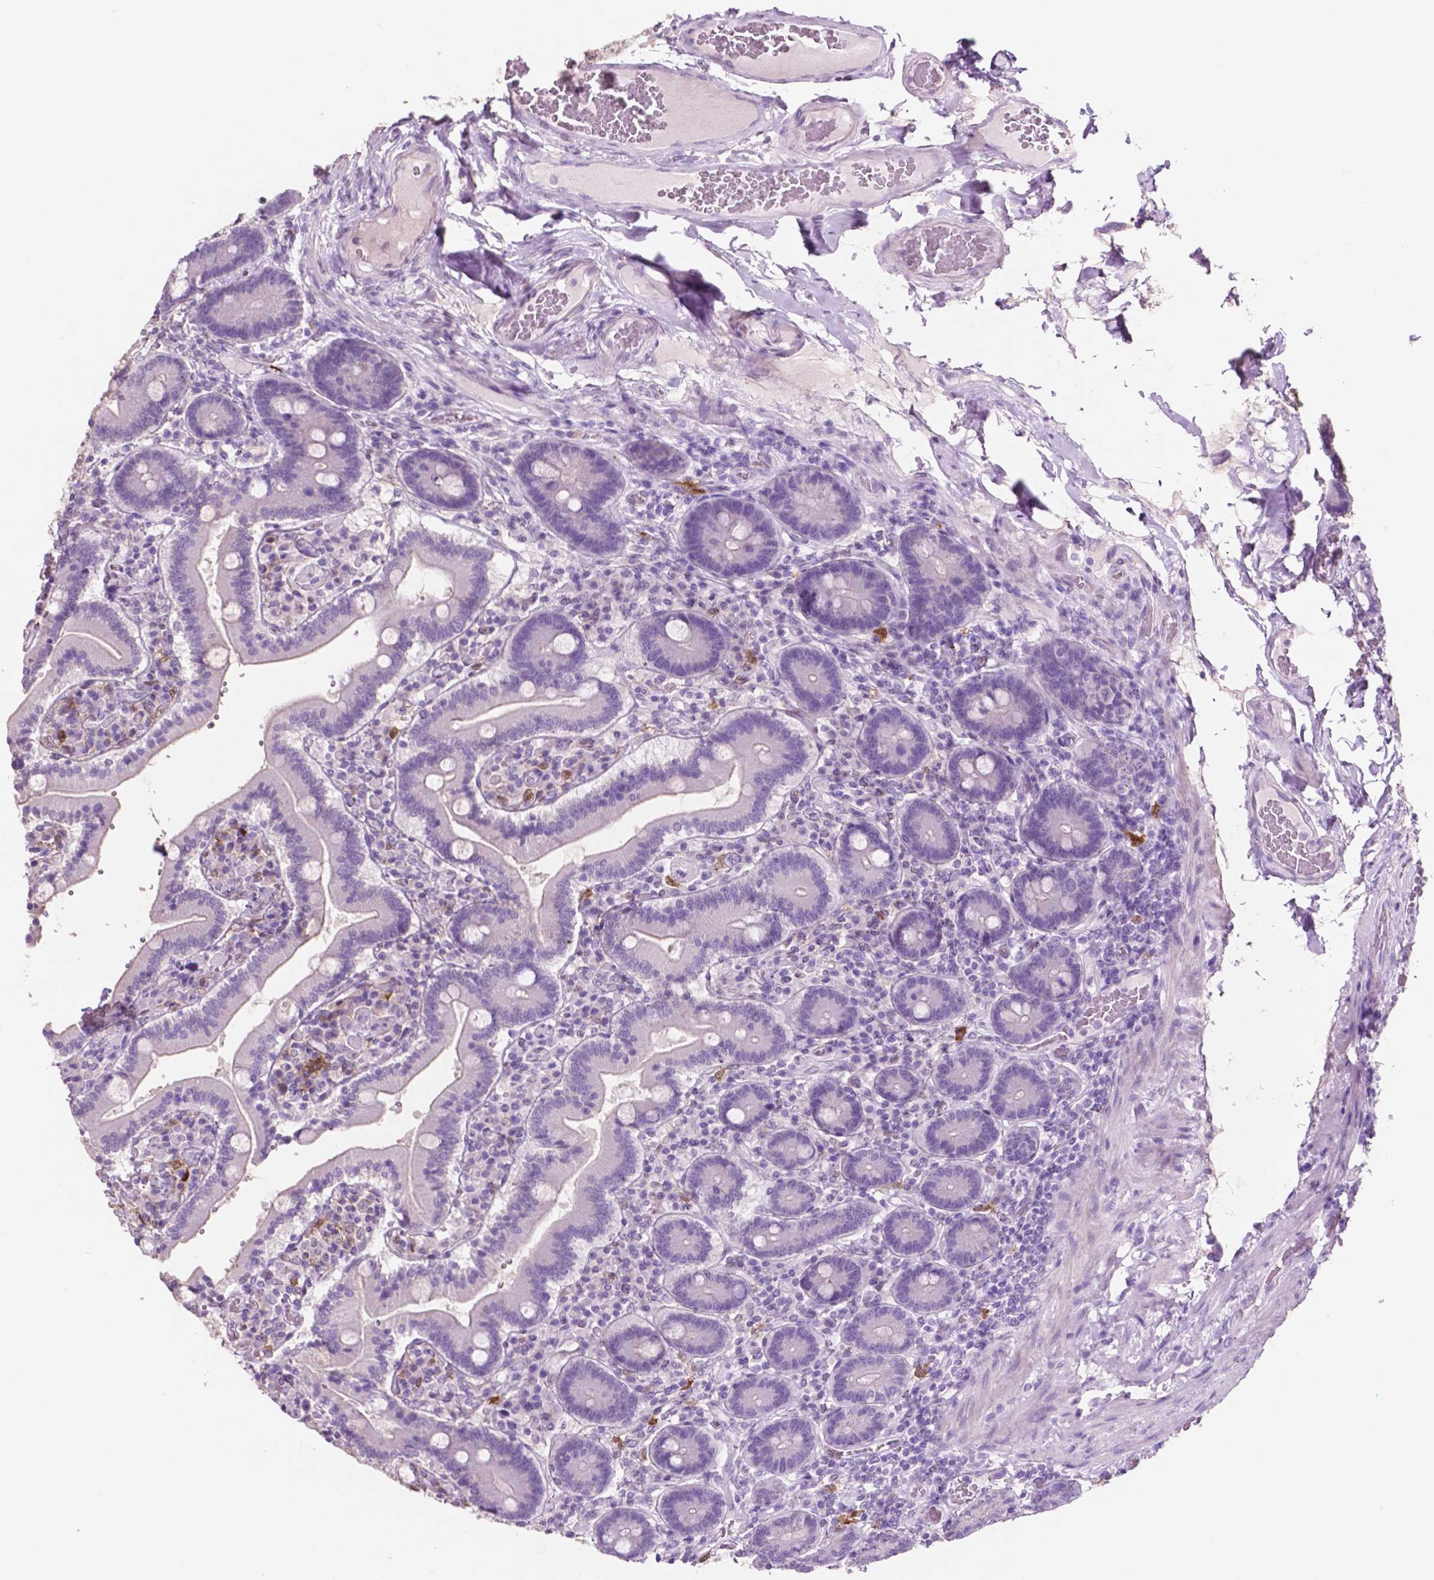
{"staining": {"intensity": "negative", "quantity": "none", "location": "none"}, "tissue": "duodenum", "cell_type": "Glandular cells", "image_type": "normal", "snomed": [{"axis": "morphology", "description": "Normal tissue, NOS"}, {"axis": "topography", "description": "Duodenum"}], "caption": "Photomicrograph shows no significant protein expression in glandular cells of benign duodenum. (Brightfield microscopy of DAB IHC at high magnification).", "gene": "IDO1", "patient": {"sex": "female", "age": 62}}